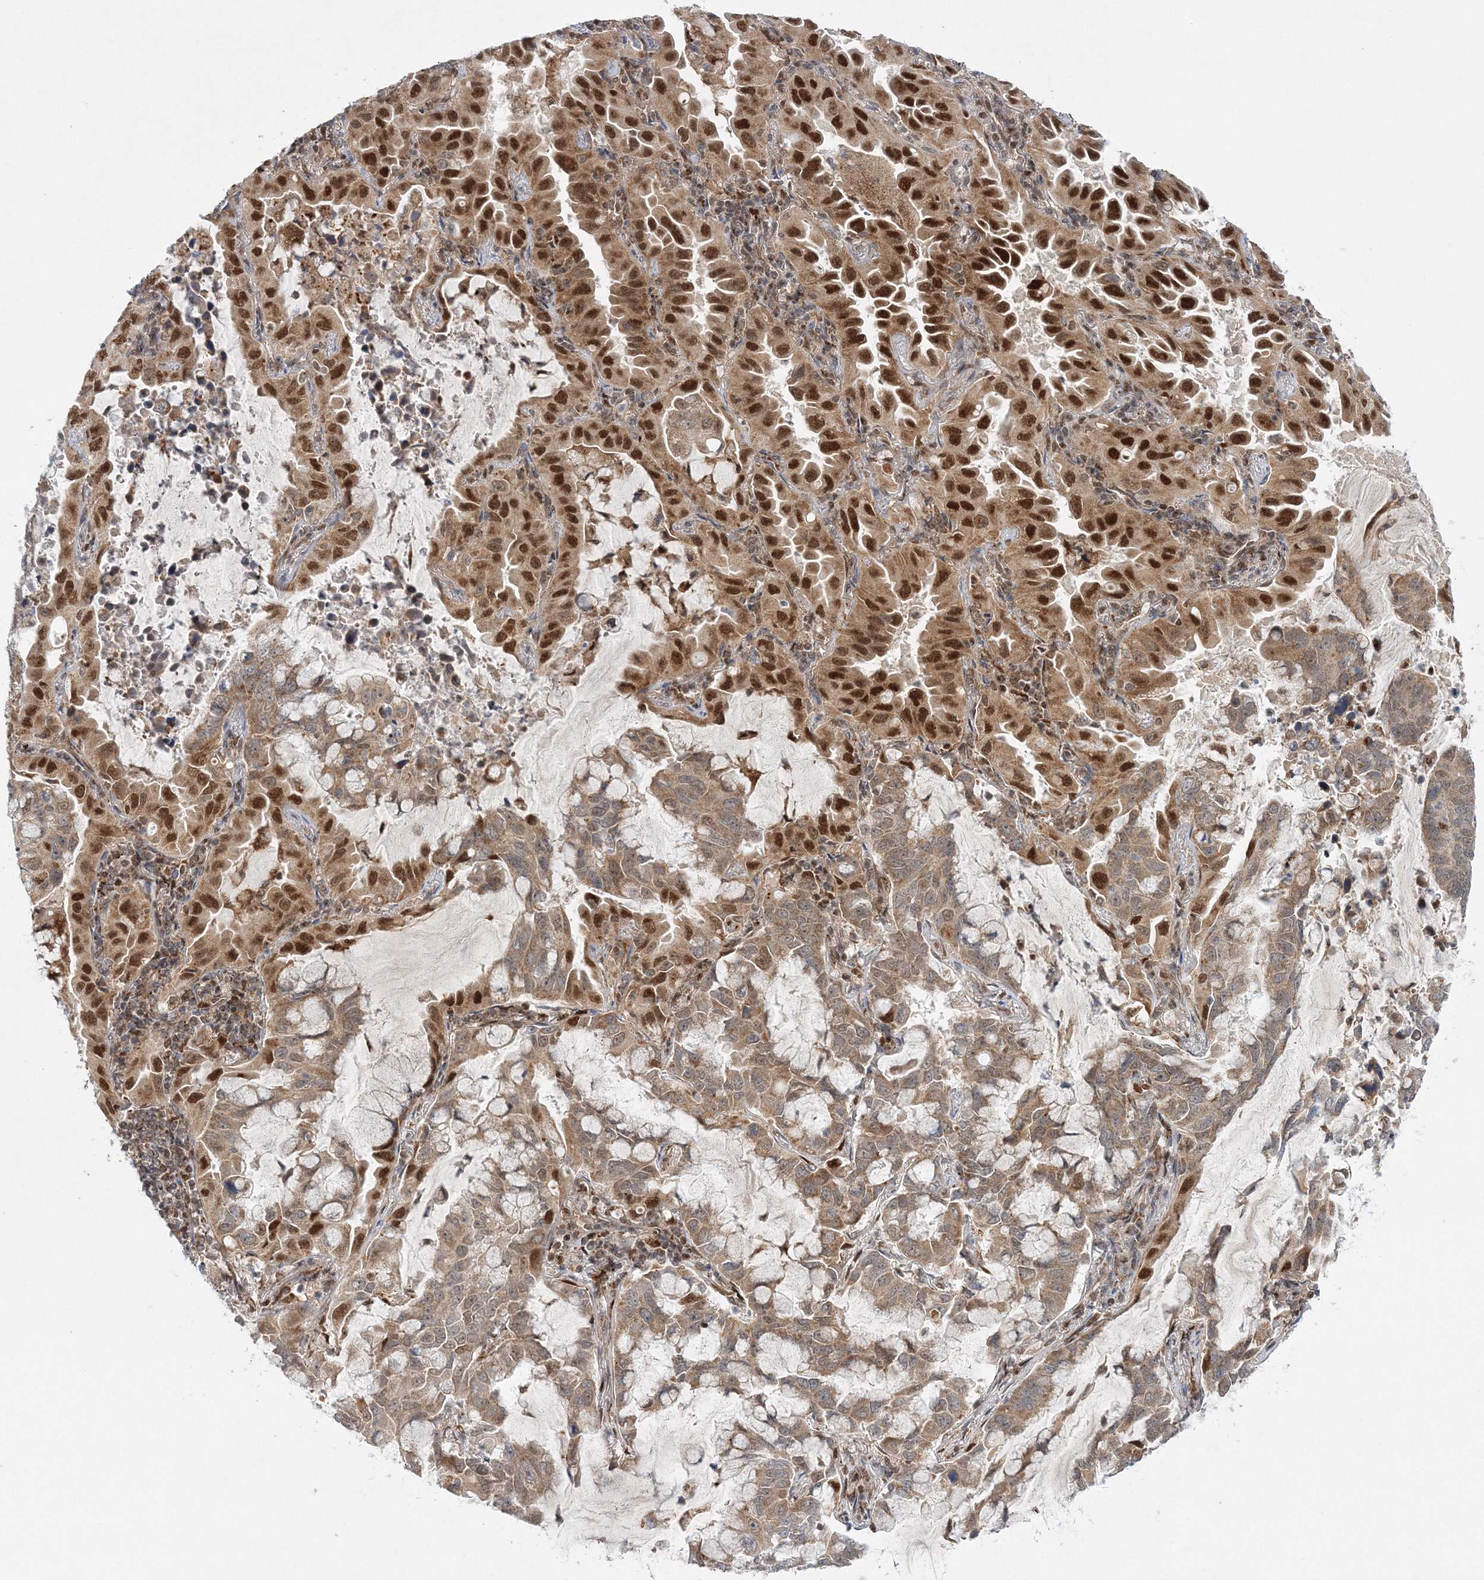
{"staining": {"intensity": "strong", "quantity": "25%-75%", "location": "cytoplasmic/membranous,nuclear"}, "tissue": "lung cancer", "cell_type": "Tumor cells", "image_type": "cancer", "snomed": [{"axis": "morphology", "description": "Adenocarcinoma, NOS"}, {"axis": "topography", "description": "Lung"}], "caption": "Immunohistochemical staining of lung cancer (adenocarcinoma) displays high levels of strong cytoplasmic/membranous and nuclear positivity in approximately 25%-75% of tumor cells. (brown staining indicates protein expression, while blue staining denotes nuclei).", "gene": "RAB11FIP2", "patient": {"sex": "male", "age": 64}}